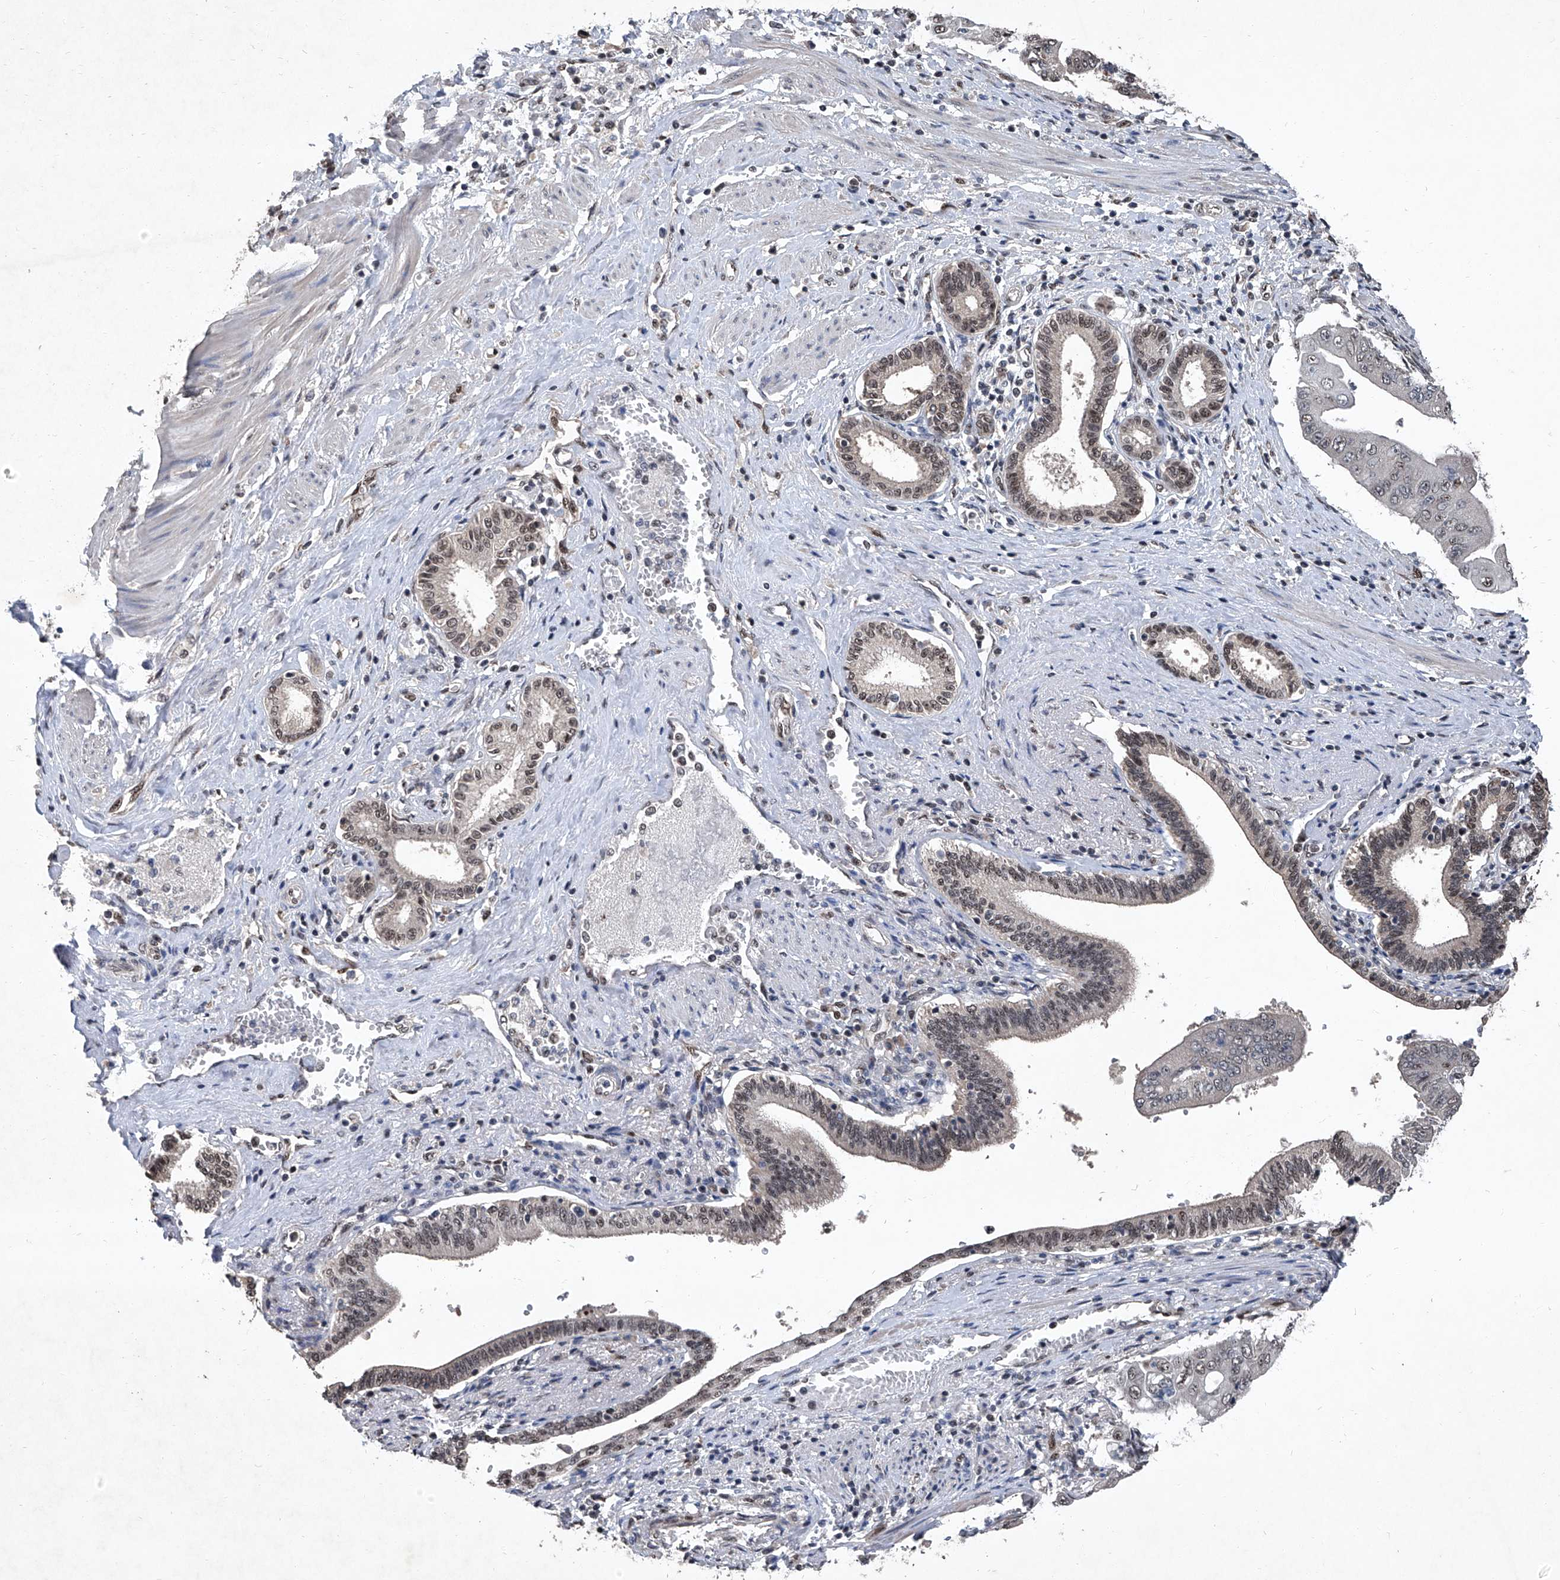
{"staining": {"intensity": "moderate", "quantity": "25%-75%", "location": "nuclear"}, "tissue": "pancreatic cancer", "cell_type": "Tumor cells", "image_type": "cancer", "snomed": [{"axis": "morphology", "description": "Adenocarcinoma, NOS"}, {"axis": "topography", "description": "Pancreas"}], "caption": "High-power microscopy captured an IHC micrograph of adenocarcinoma (pancreatic), revealing moderate nuclear positivity in about 25%-75% of tumor cells. (DAB (3,3'-diaminobenzidine) = brown stain, brightfield microscopy at high magnification).", "gene": "DDX39B", "patient": {"sex": "female", "age": 77}}